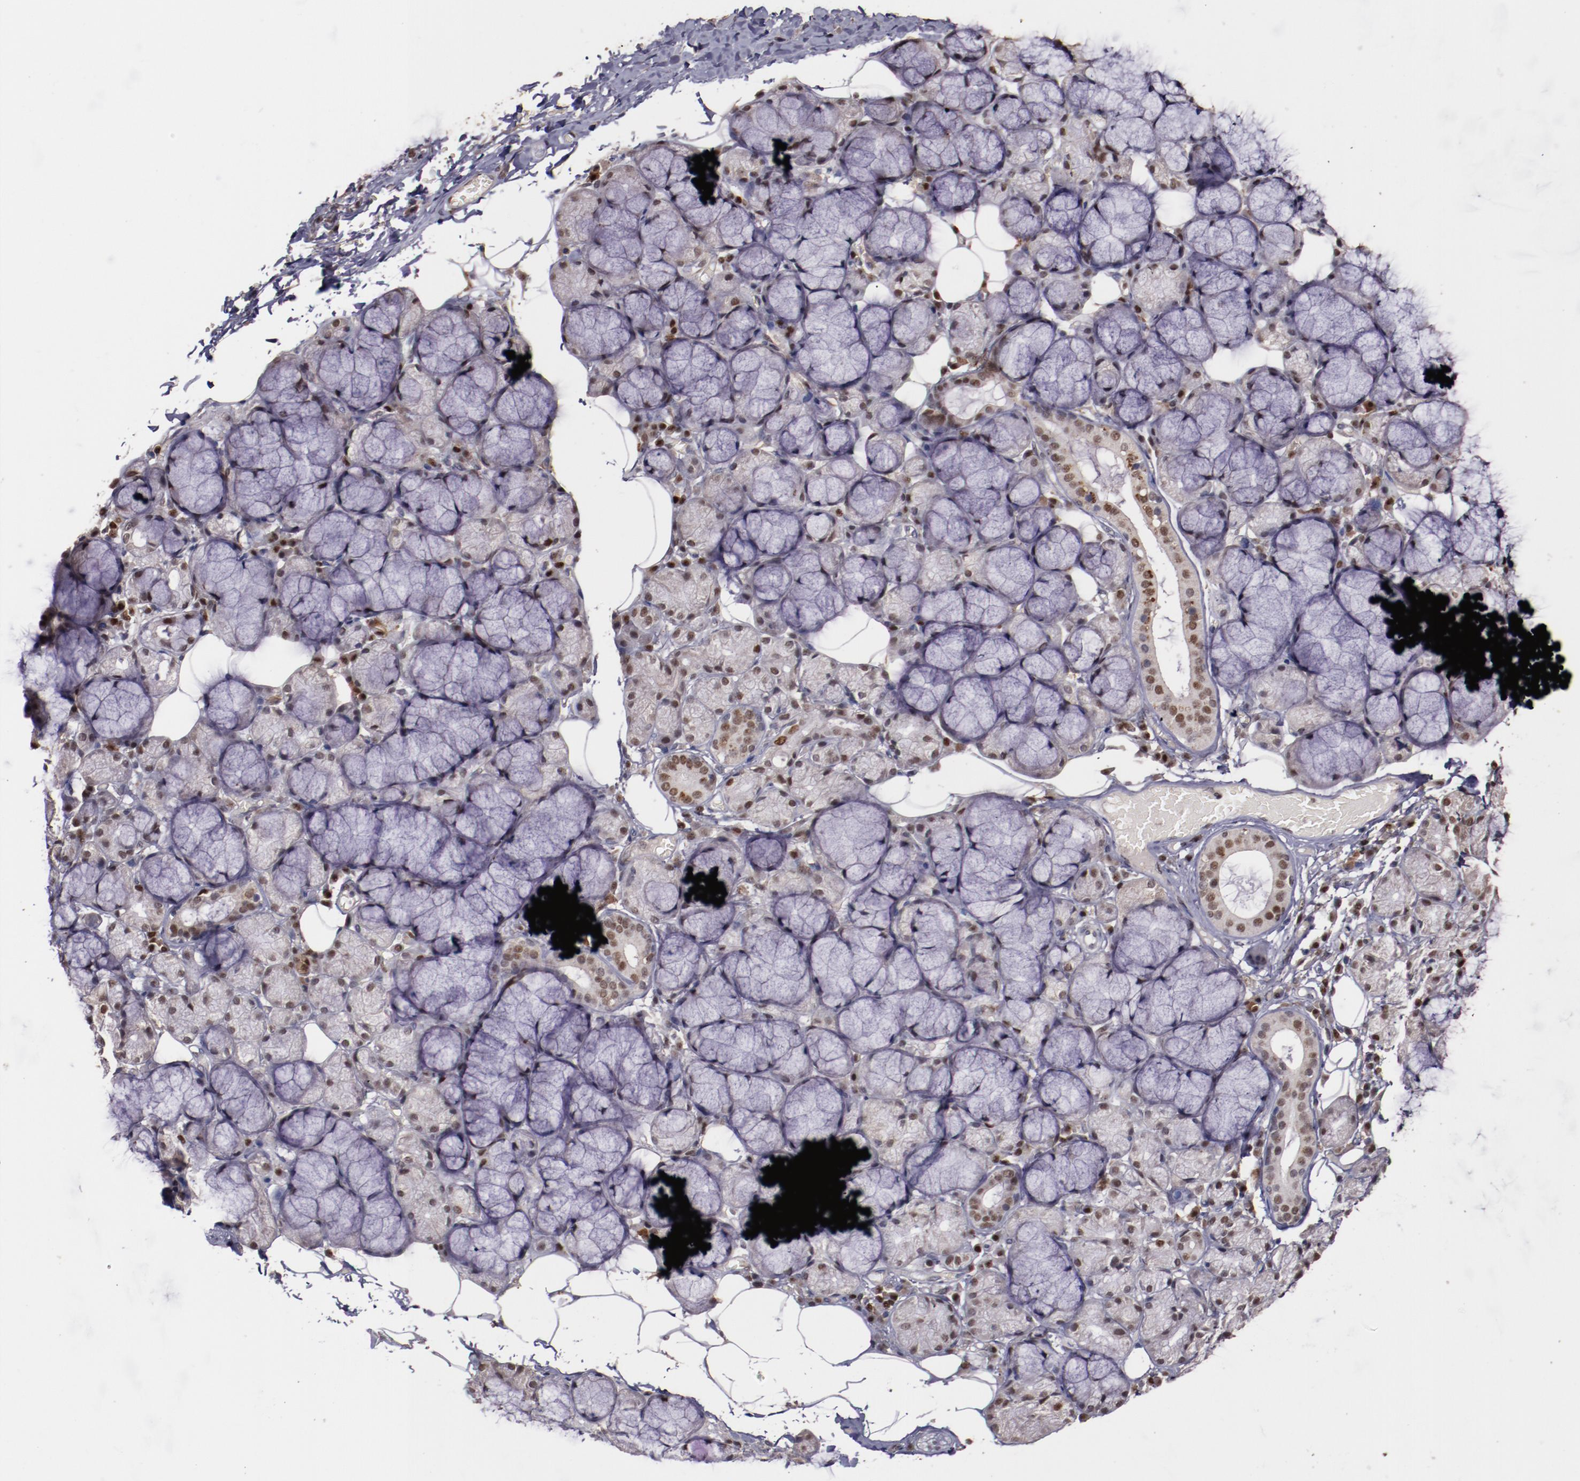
{"staining": {"intensity": "moderate", "quantity": "25%-75%", "location": "nuclear"}, "tissue": "salivary gland", "cell_type": "Glandular cells", "image_type": "normal", "snomed": [{"axis": "morphology", "description": "Normal tissue, NOS"}, {"axis": "topography", "description": "Skeletal muscle"}, {"axis": "topography", "description": "Oral tissue"}, {"axis": "topography", "description": "Salivary gland"}, {"axis": "topography", "description": "Peripheral nerve tissue"}], "caption": "This histopathology image reveals immunohistochemistry (IHC) staining of benign salivary gland, with medium moderate nuclear expression in about 25%-75% of glandular cells.", "gene": "CHEK2", "patient": {"sex": "male", "age": 54}}